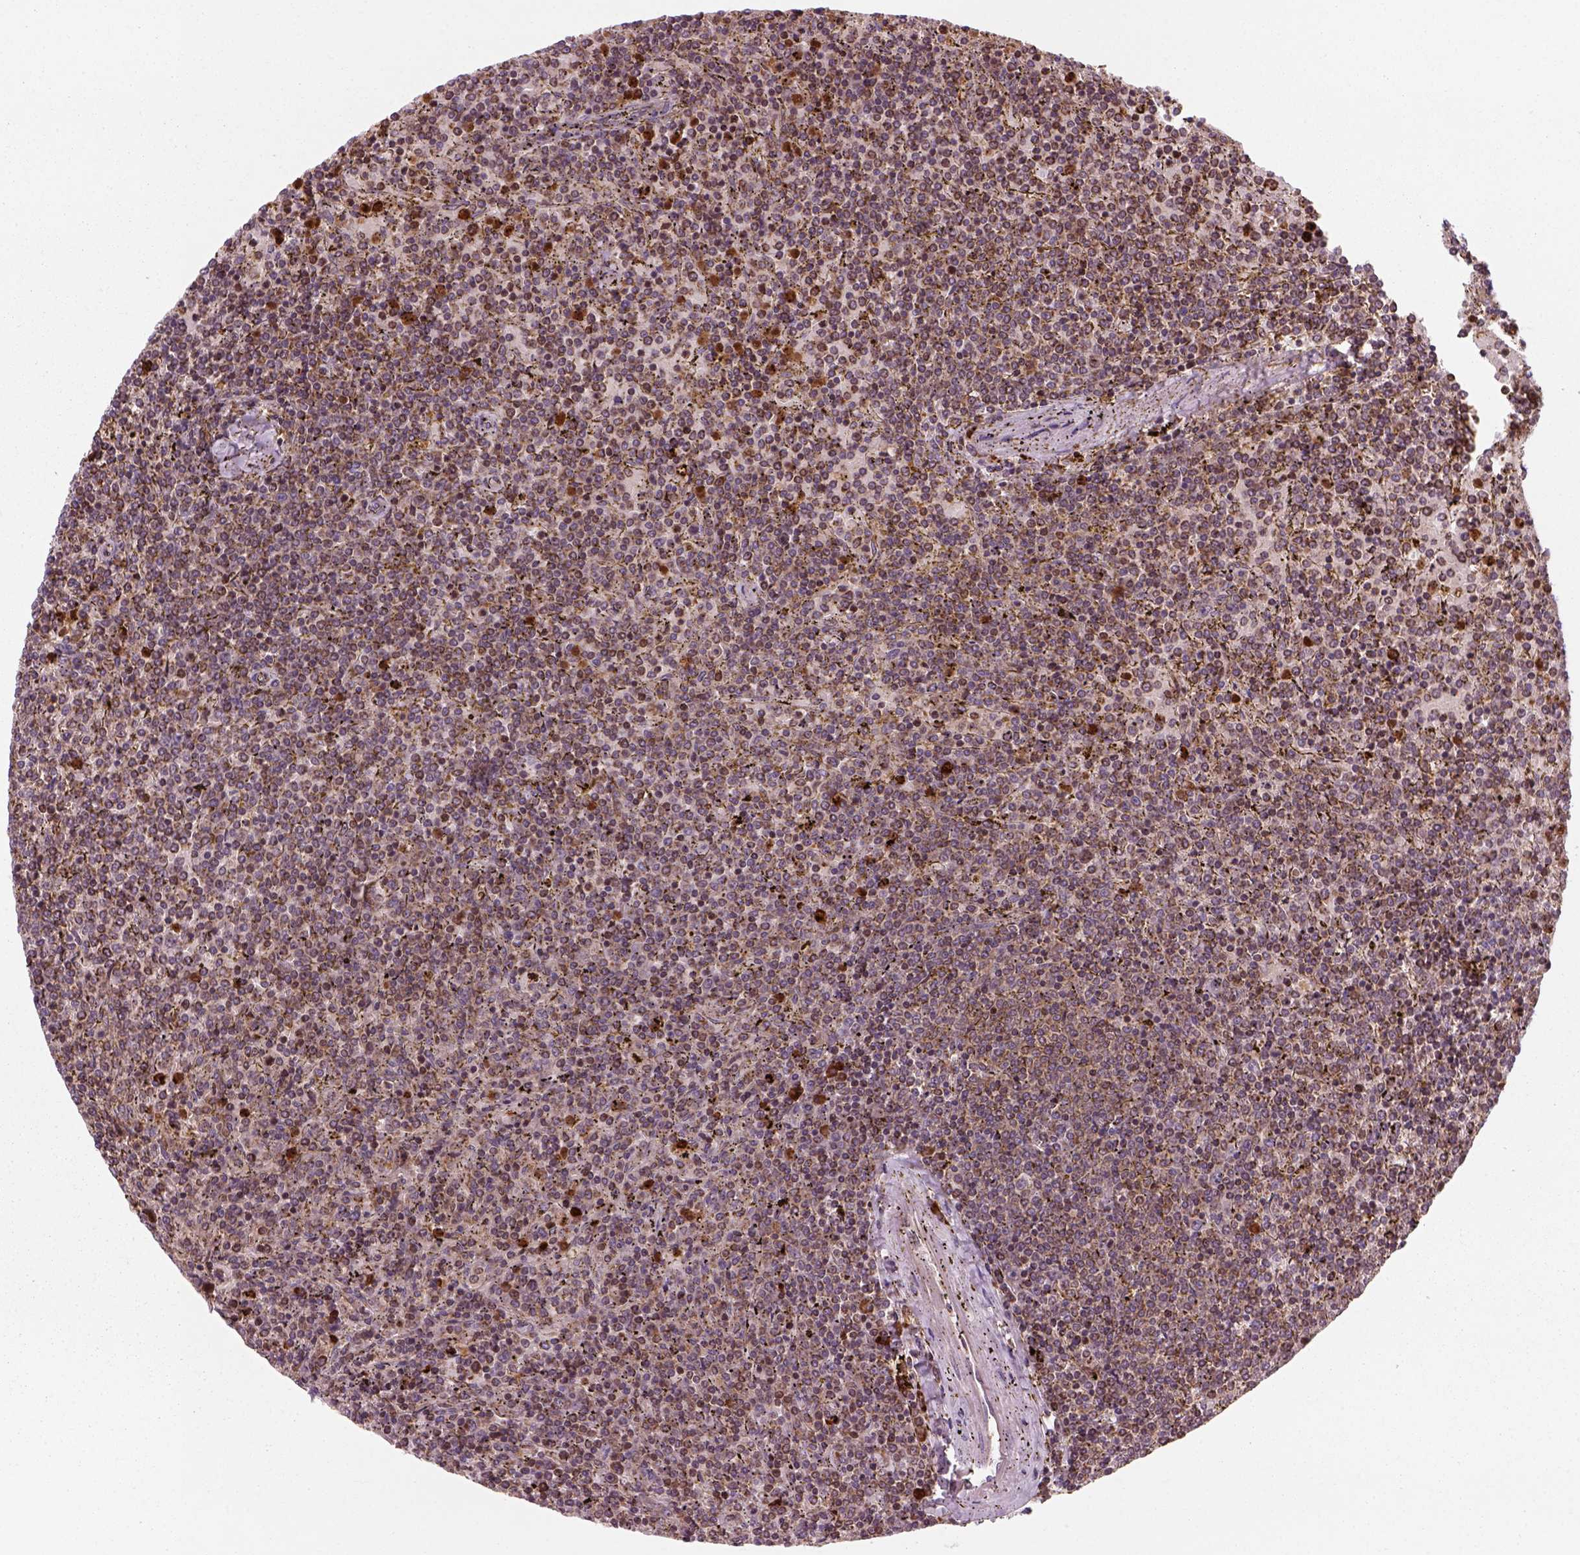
{"staining": {"intensity": "moderate", "quantity": ">75%", "location": "cytoplasmic/membranous"}, "tissue": "lymphoma", "cell_type": "Tumor cells", "image_type": "cancer", "snomed": [{"axis": "morphology", "description": "Malignant lymphoma, non-Hodgkin's type, Low grade"}, {"axis": "topography", "description": "Spleen"}], "caption": "The immunohistochemical stain shows moderate cytoplasmic/membranous expression in tumor cells of lymphoma tissue.", "gene": "NUDT16L1", "patient": {"sex": "female", "age": 77}}